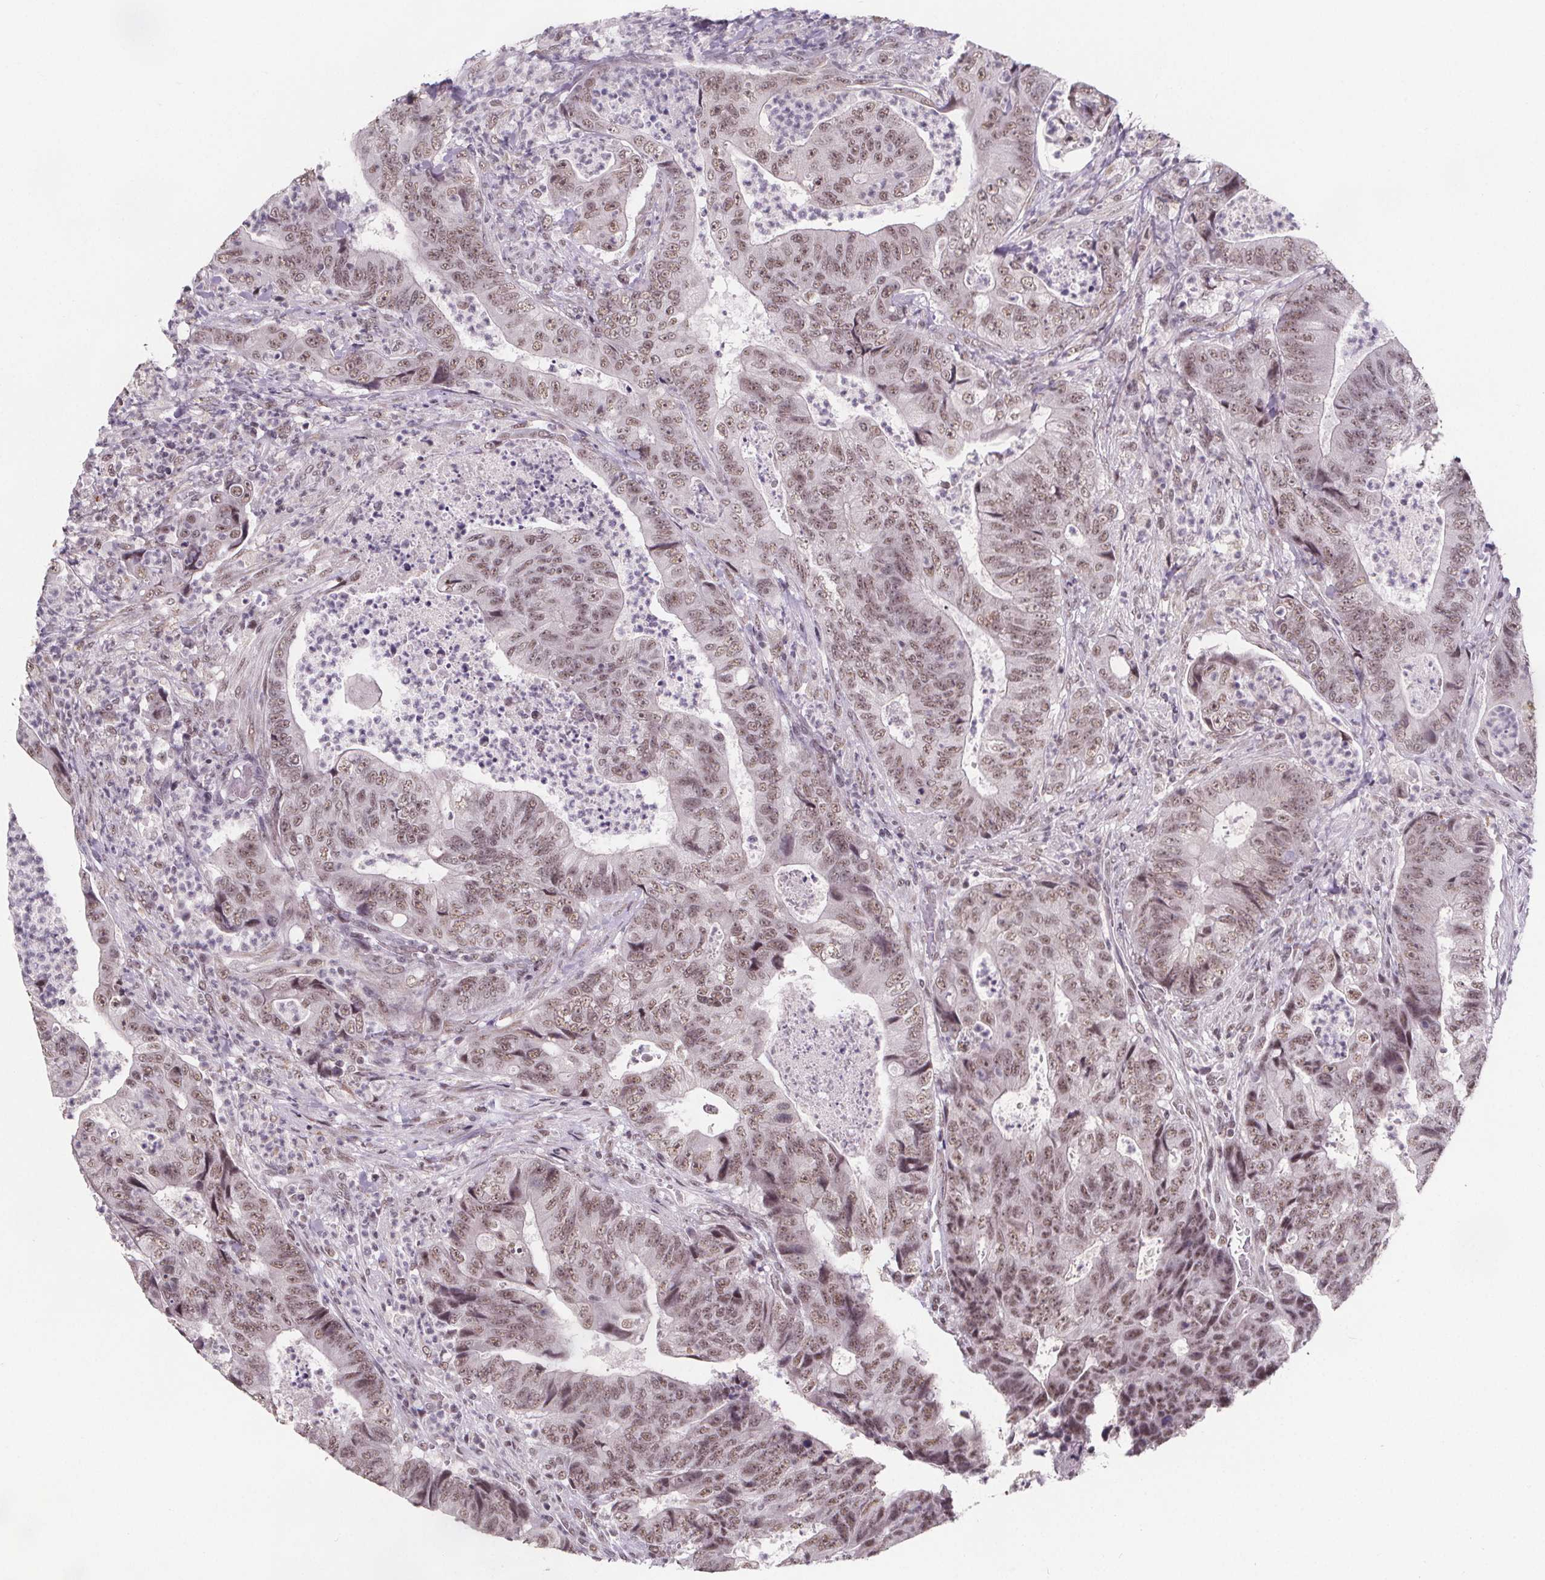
{"staining": {"intensity": "moderate", "quantity": ">75%", "location": "nuclear"}, "tissue": "colorectal cancer", "cell_type": "Tumor cells", "image_type": "cancer", "snomed": [{"axis": "morphology", "description": "Adenocarcinoma, NOS"}, {"axis": "topography", "description": "Colon"}], "caption": "This histopathology image displays immunohistochemistry staining of human adenocarcinoma (colorectal), with medium moderate nuclear positivity in approximately >75% of tumor cells.", "gene": "ZNF572", "patient": {"sex": "female", "age": 48}}